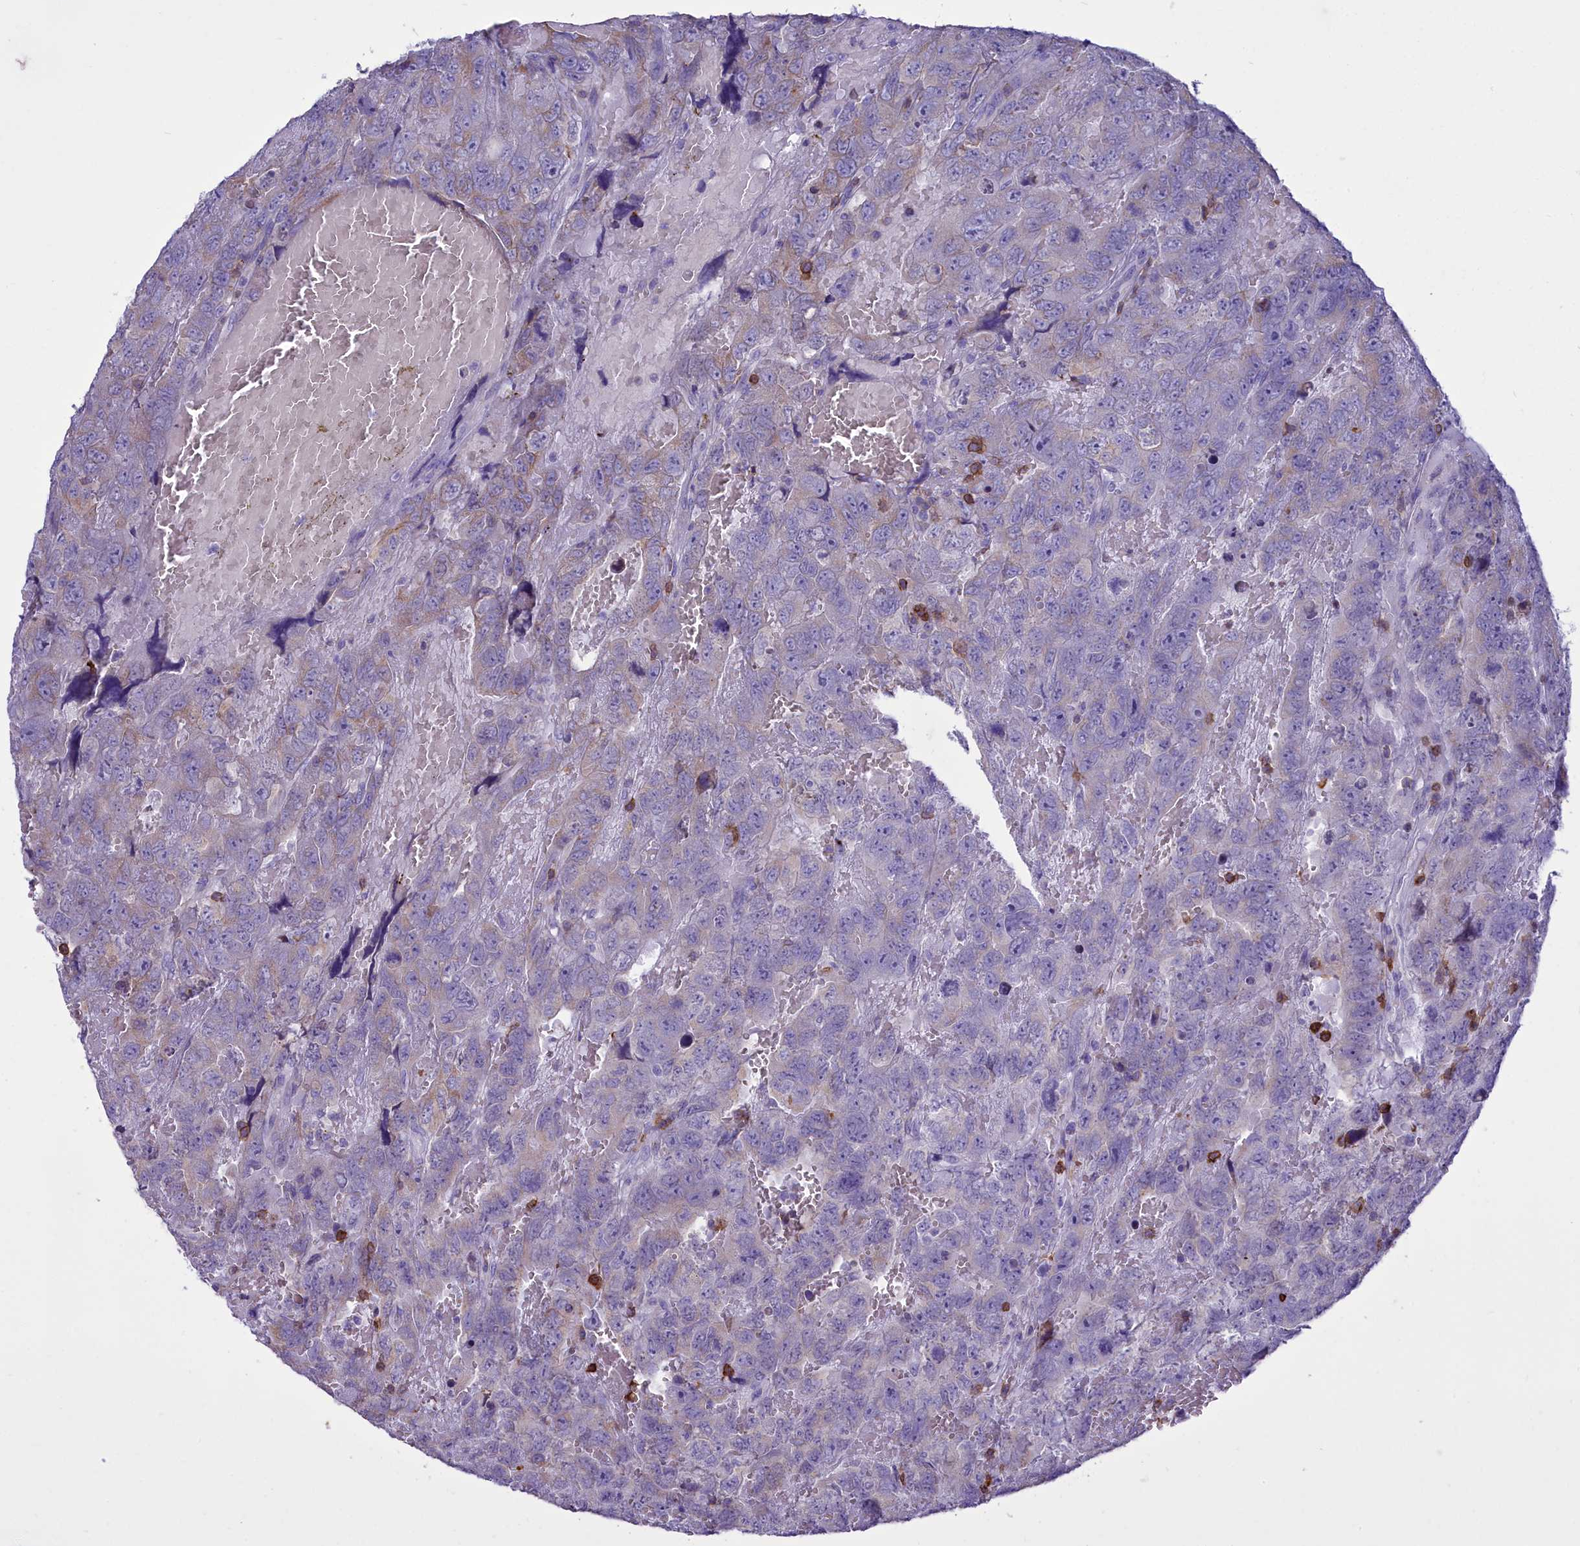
{"staining": {"intensity": "weak", "quantity": "25%-75%", "location": "cytoplasmic/membranous"}, "tissue": "testis cancer", "cell_type": "Tumor cells", "image_type": "cancer", "snomed": [{"axis": "morphology", "description": "Carcinoma, Embryonal, NOS"}, {"axis": "topography", "description": "Testis"}], "caption": "Immunohistochemistry (IHC) of human embryonal carcinoma (testis) exhibits low levels of weak cytoplasmic/membranous expression in approximately 25%-75% of tumor cells.", "gene": "CD5", "patient": {"sex": "male", "age": 45}}